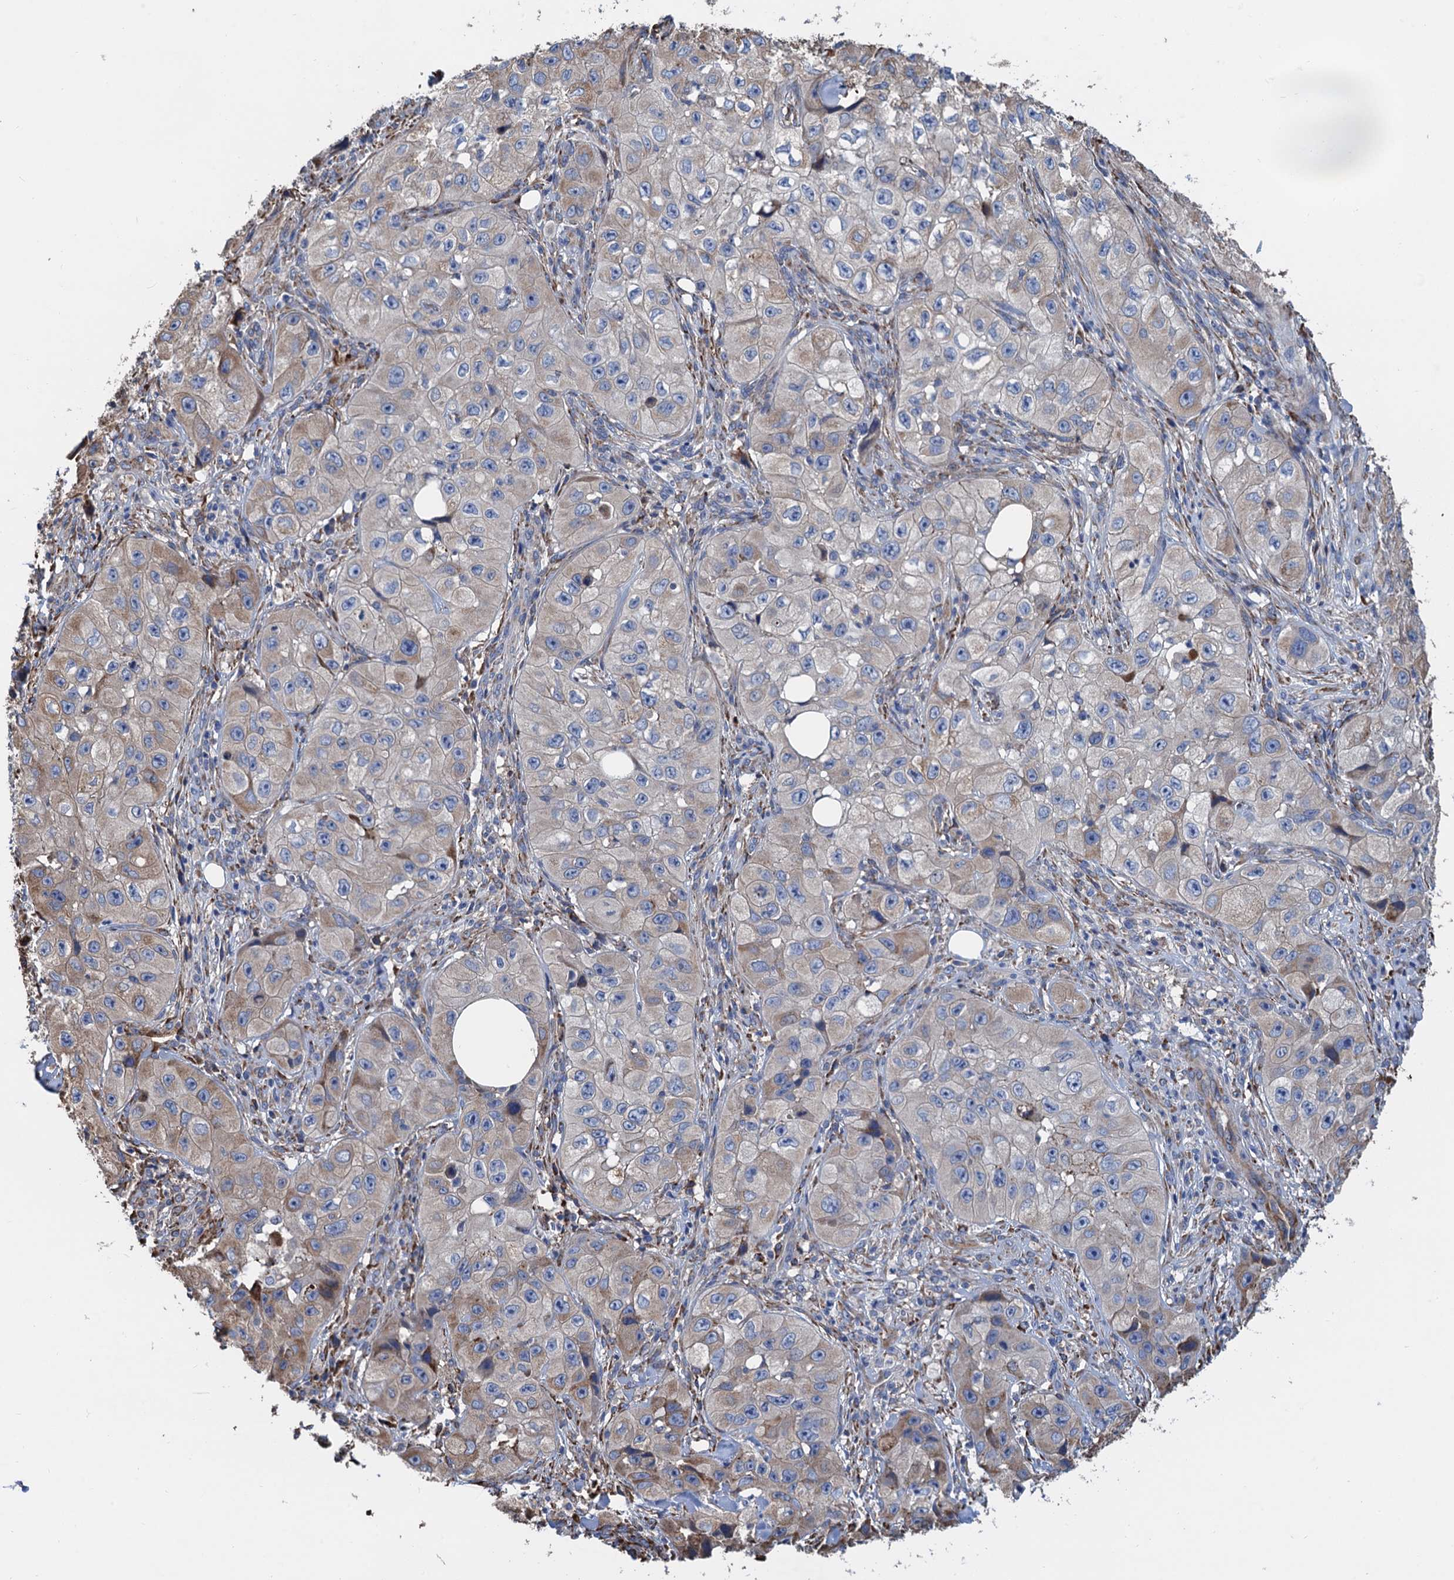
{"staining": {"intensity": "weak", "quantity": "<25%", "location": "cytoplasmic/membranous"}, "tissue": "skin cancer", "cell_type": "Tumor cells", "image_type": "cancer", "snomed": [{"axis": "morphology", "description": "Squamous cell carcinoma, NOS"}, {"axis": "topography", "description": "Skin"}, {"axis": "topography", "description": "Subcutis"}], "caption": "An image of squamous cell carcinoma (skin) stained for a protein shows no brown staining in tumor cells.", "gene": "CNNM1", "patient": {"sex": "male", "age": 73}}